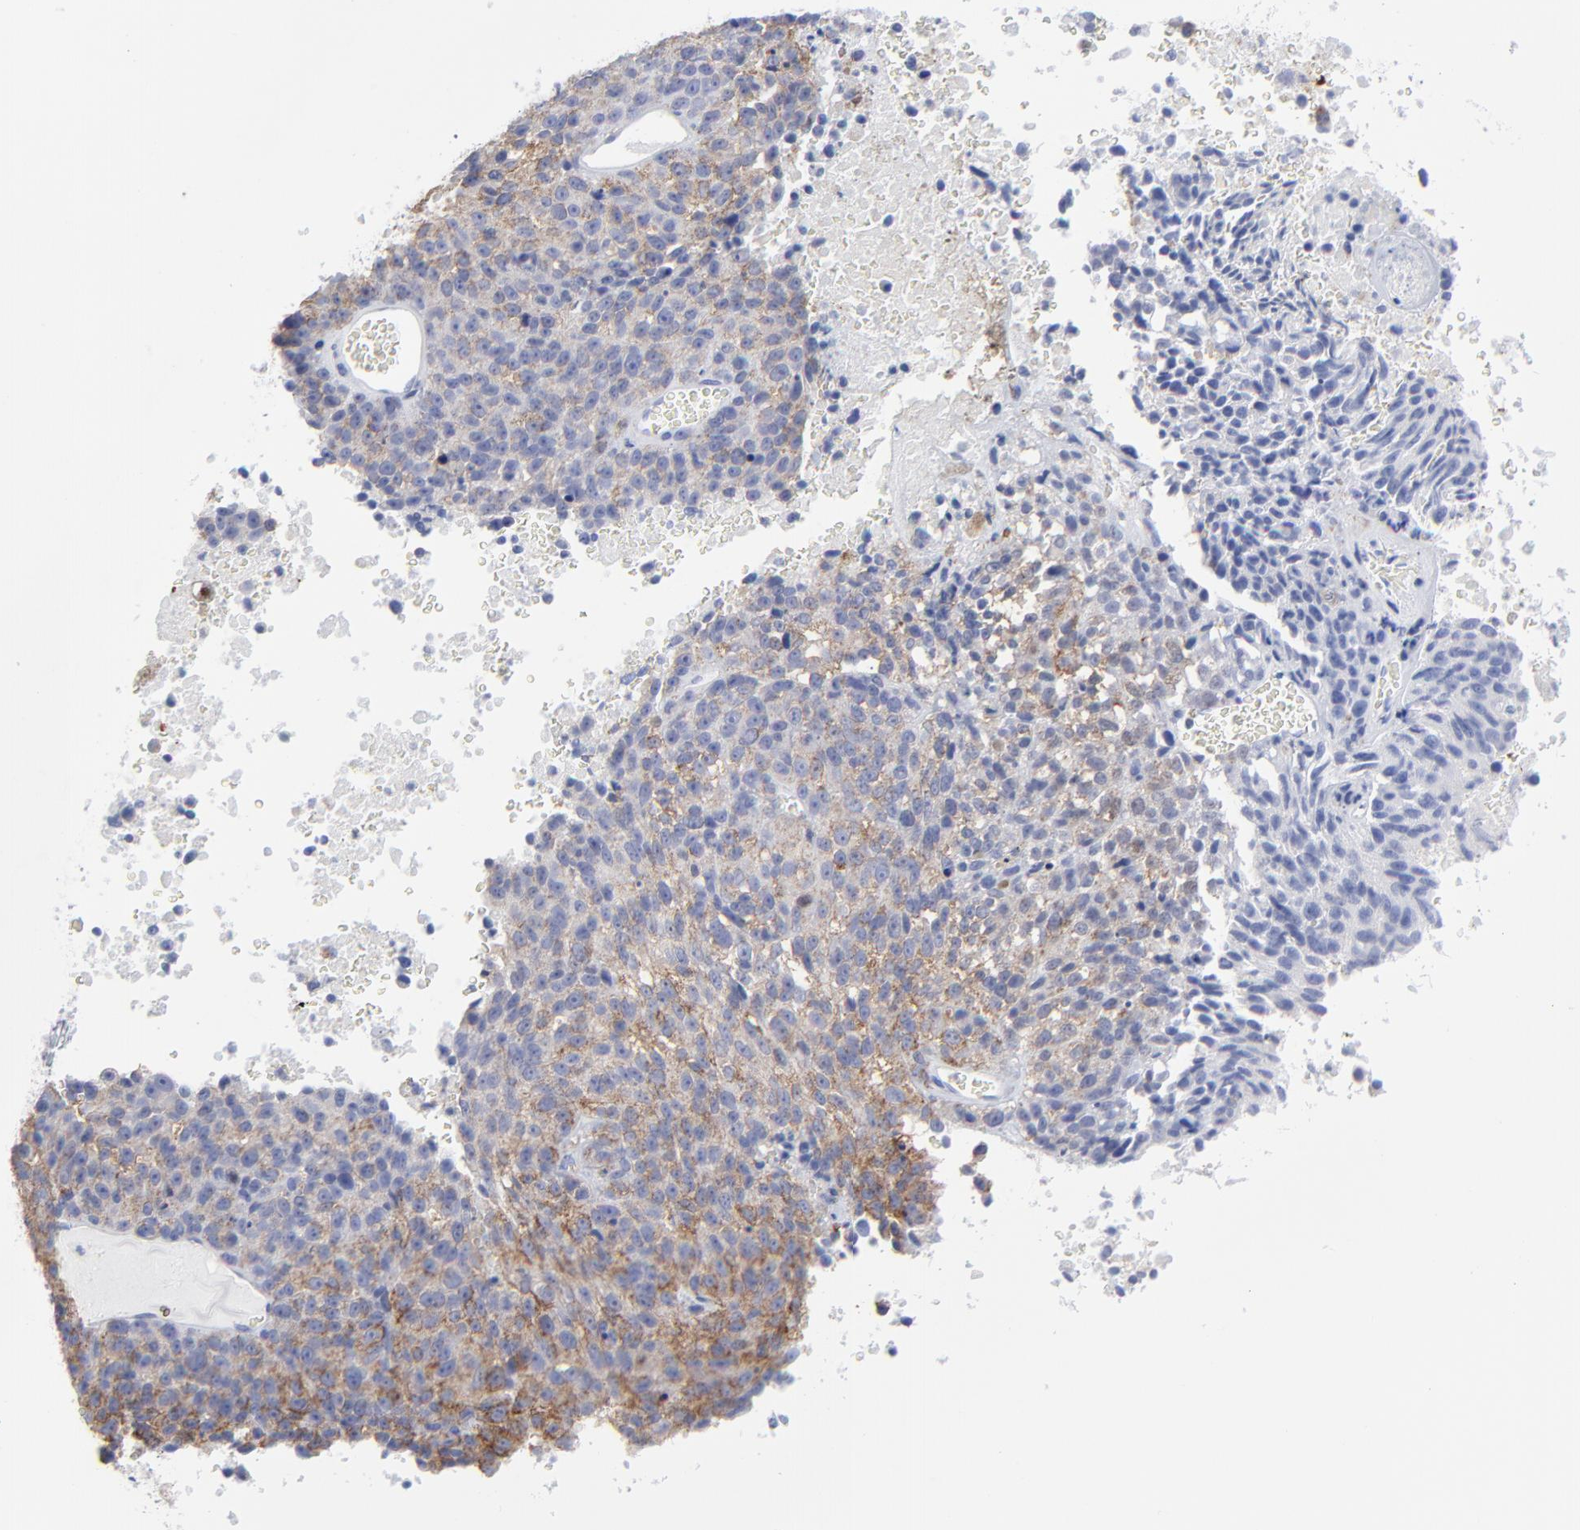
{"staining": {"intensity": "moderate", "quantity": ">75%", "location": "cytoplasmic/membranous"}, "tissue": "melanoma", "cell_type": "Tumor cells", "image_type": "cancer", "snomed": [{"axis": "morphology", "description": "Malignant melanoma, Metastatic site"}, {"axis": "topography", "description": "Cerebral cortex"}], "caption": "Immunohistochemistry image of human melanoma stained for a protein (brown), which shows medium levels of moderate cytoplasmic/membranous positivity in approximately >75% of tumor cells.", "gene": "CNTN3", "patient": {"sex": "female", "age": 52}}